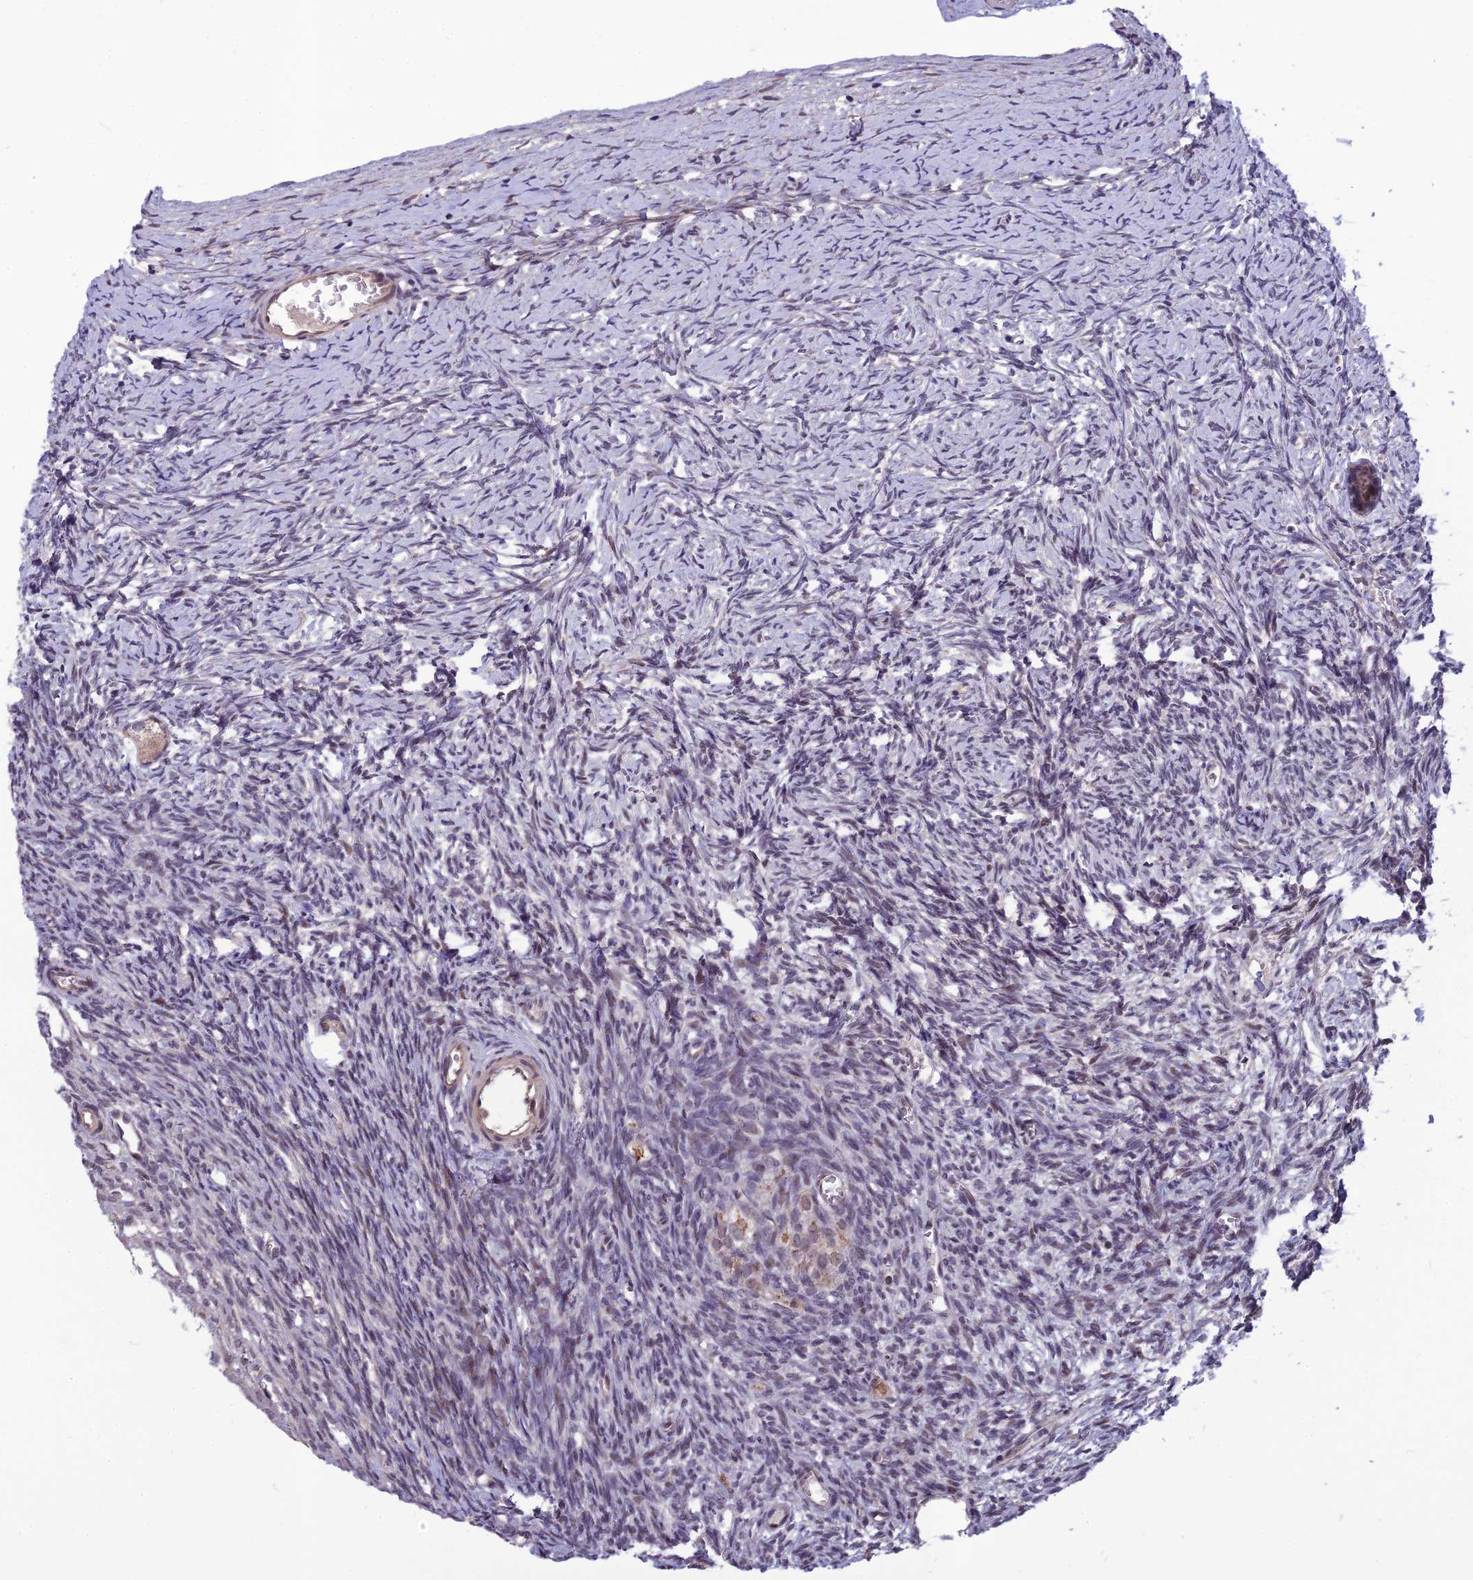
{"staining": {"intensity": "weak", "quantity": ">75%", "location": "cytoplasmic/membranous"}, "tissue": "ovary", "cell_type": "Follicle cells", "image_type": "normal", "snomed": [{"axis": "morphology", "description": "Normal tissue, NOS"}, {"axis": "topography", "description": "Ovary"}], "caption": "DAB (3,3'-diaminobenzidine) immunohistochemical staining of unremarkable ovary displays weak cytoplasmic/membranous protein expression in approximately >75% of follicle cells.", "gene": "FBRS", "patient": {"sex": "female", "age": 39}}